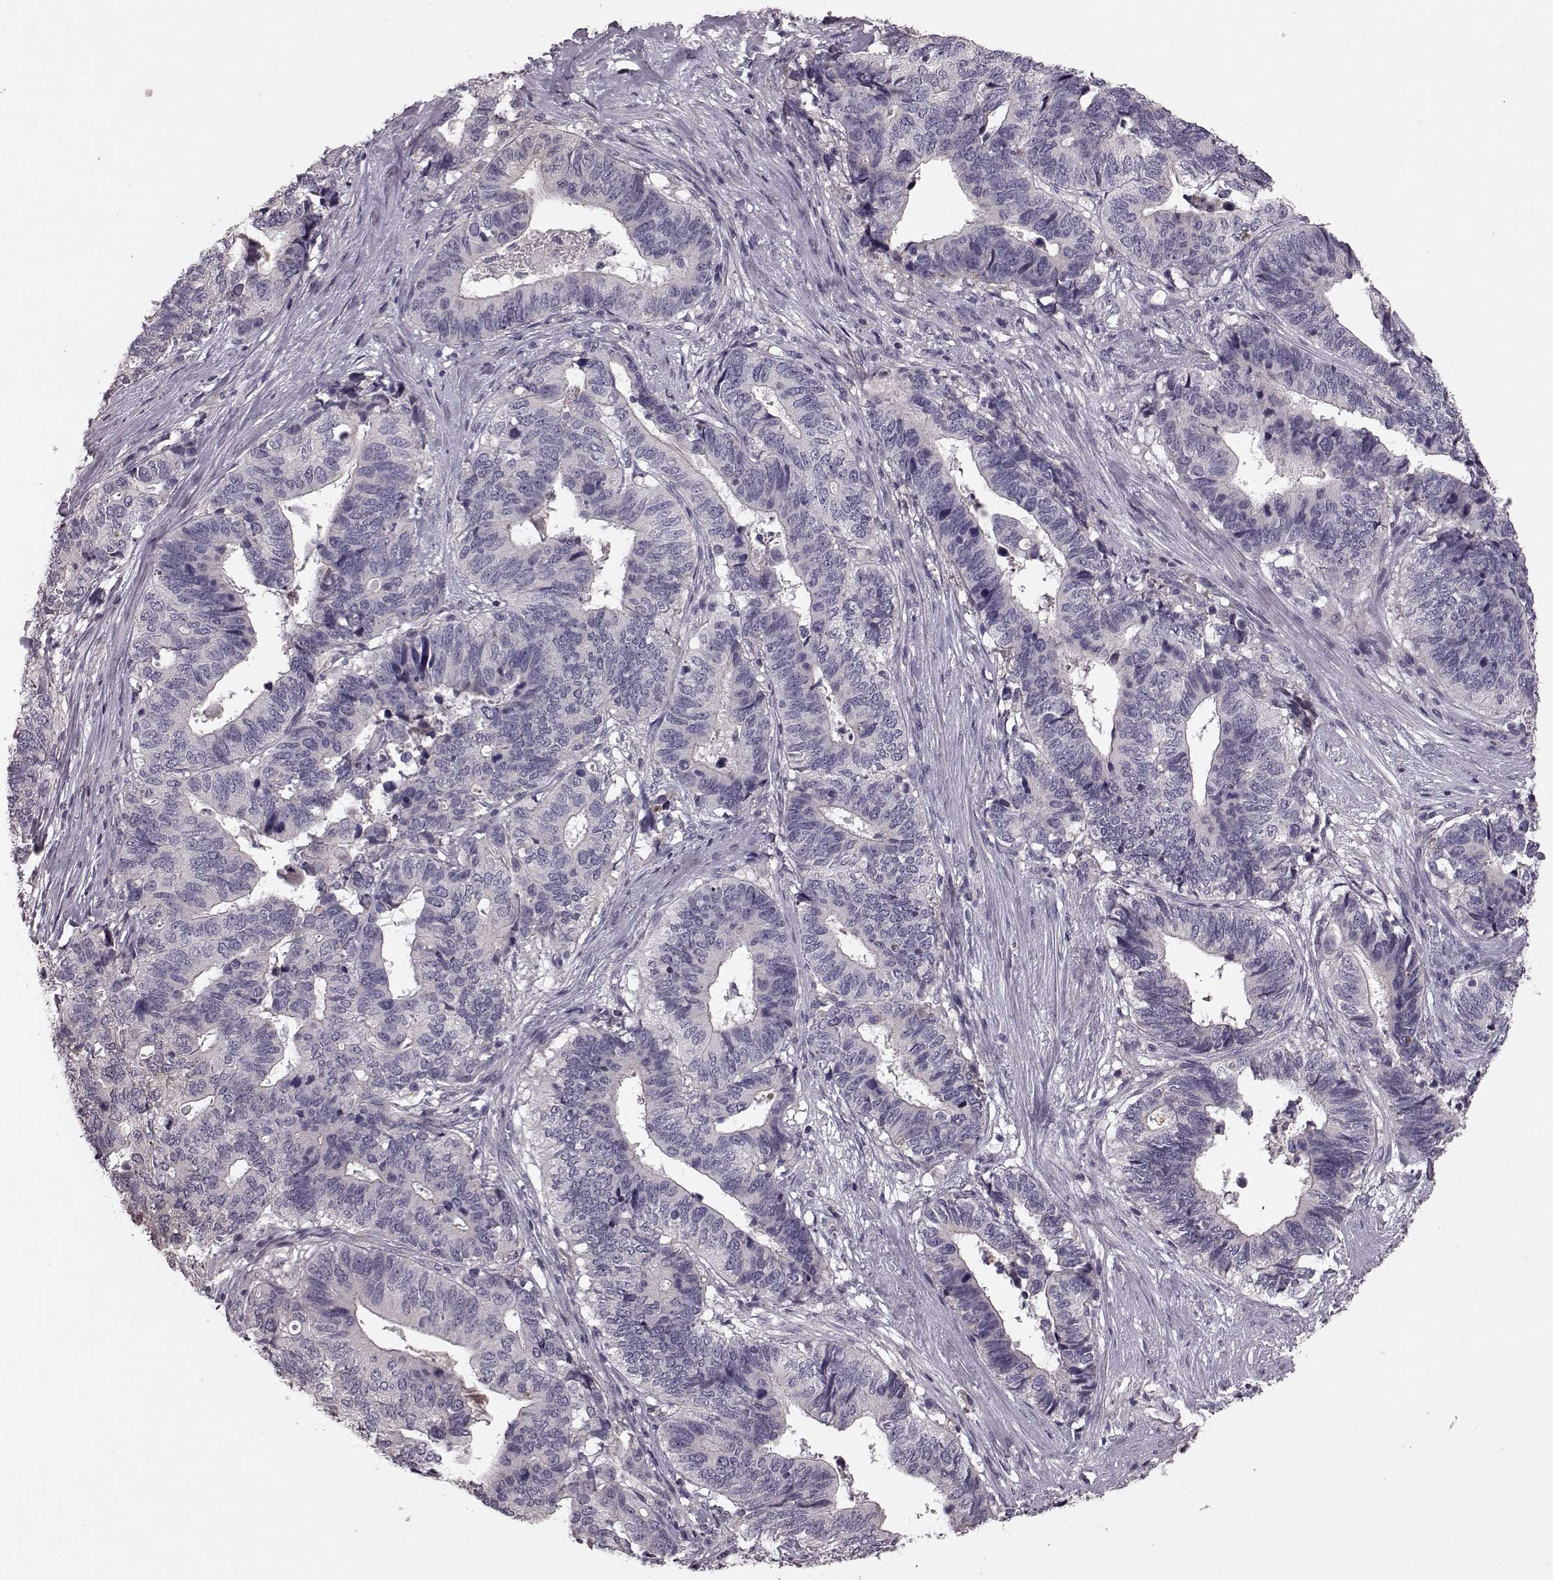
{"staining": {"intensity": "negative", "quantity": "none", "location": "none"}, "tissue": "stomach cancer", "cell_type": "Tumor cells", "image_type": "cancer", "snomed": [{"axis": "morphology", "description": "Adenocarcinoma, NOS"}, {"axis": "topography", "description": "Stomach, upper"}], "caption": "Tumor cells are negative for protein expression in human stomach adenocarcinoma. The staining was performed using DAB to visualize the protein expression in brown, while the nuclei were stained in blue with hematoxylin (Magnification: 20x).", "gene": "SLC22A18", "patient": {"sex": "female", "age": 67}}